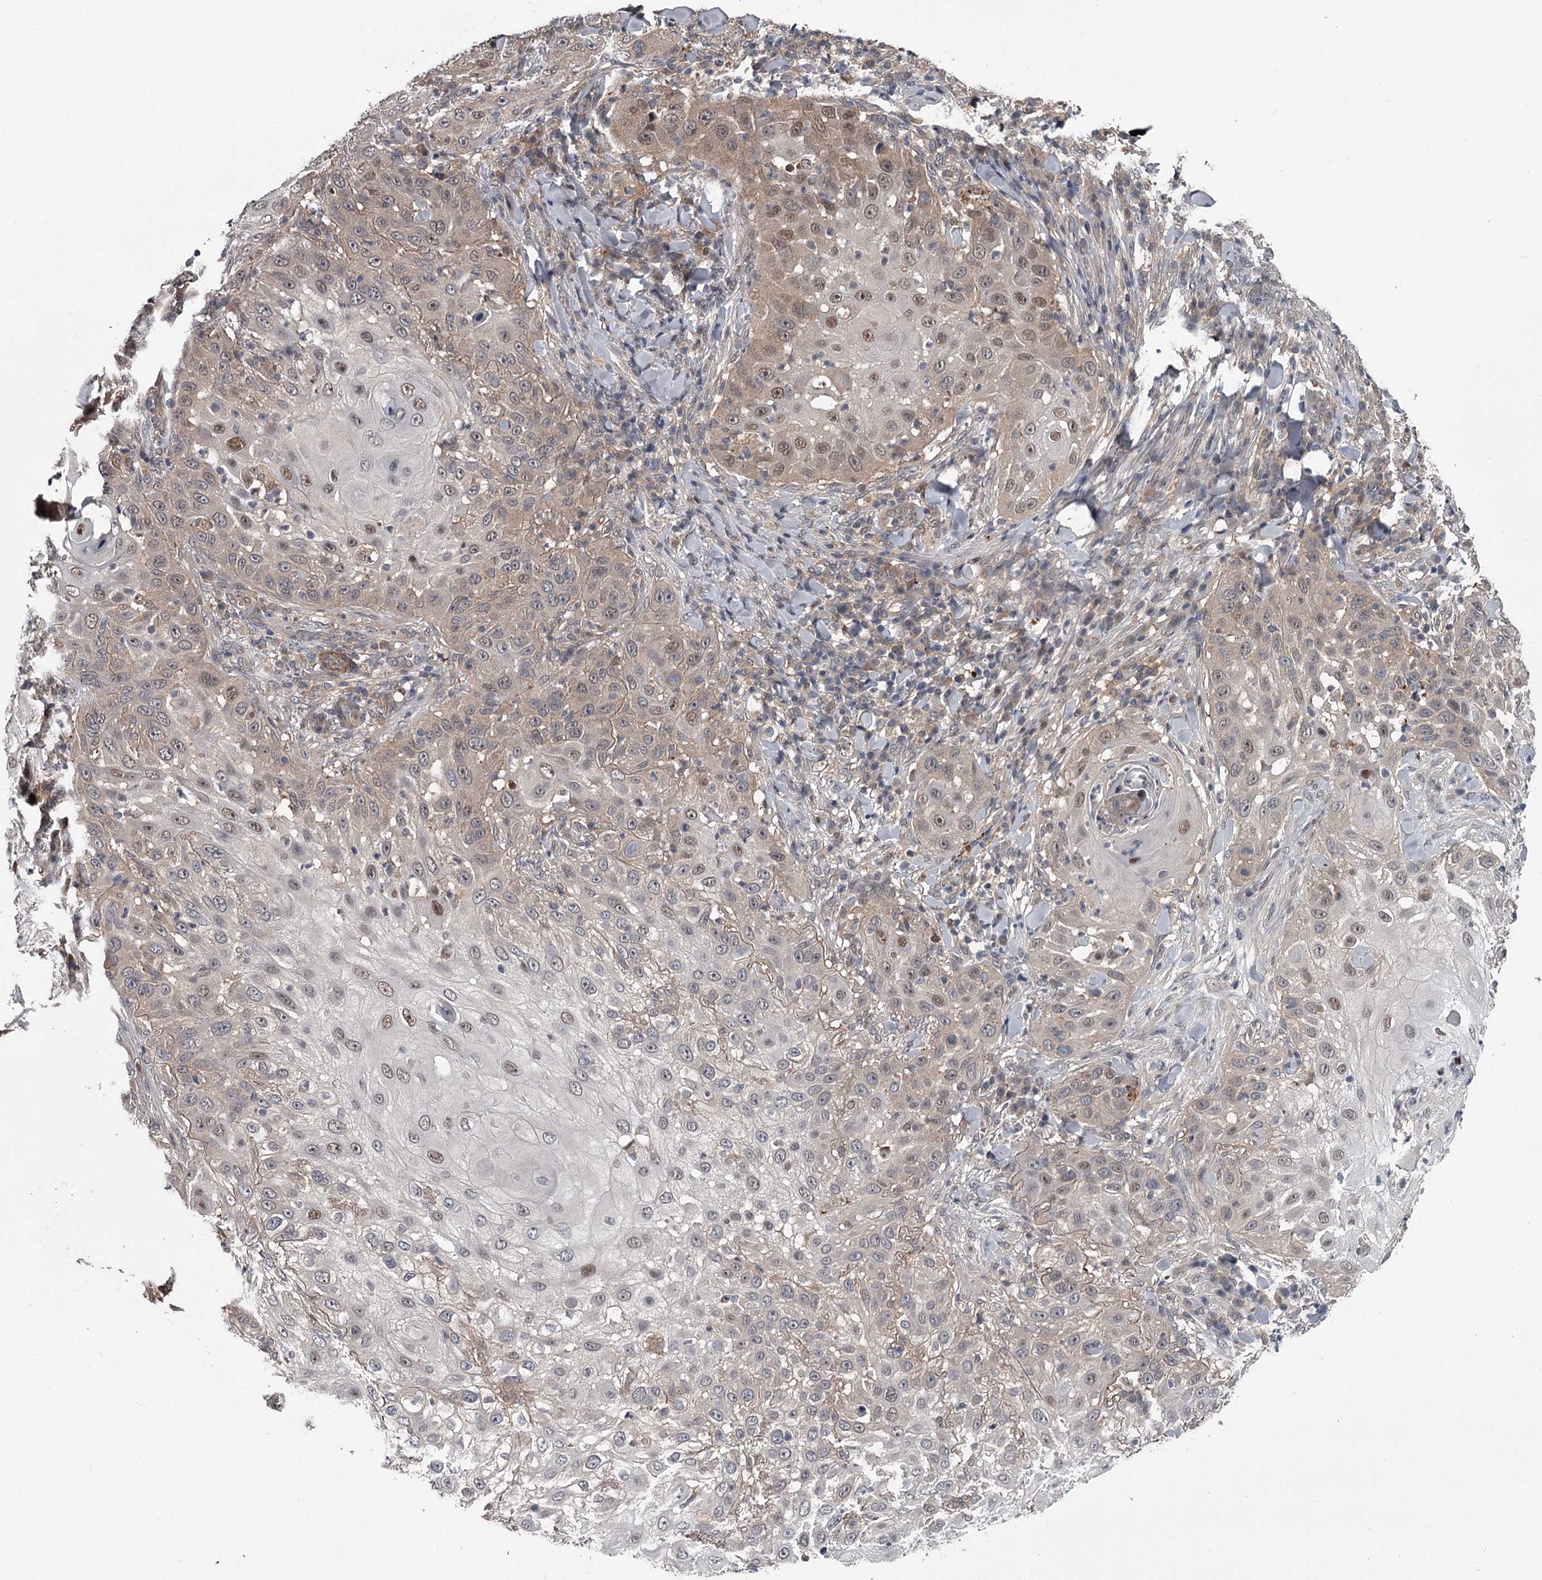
{"staining": {"intensity": "weak", "quantity": "<25%", "location": "cytoplasmic/membranous,nuclear"}, "tissue": "skin cancer", "cell_type": "Tumor cells", "image_type": "cancer", "snomed": [{"axis": "morphology", "description": "Squamous cell carcinoma, NOS"}, {"axis": "topography", "description": "Skin"}], "caption": "Immunohistochemistry (IHC) of squamous cell carcinoma (skin) shows no positivity in tumor cells.", "gene": "DAO", "patient": {"sex": "female", "age": 44}}